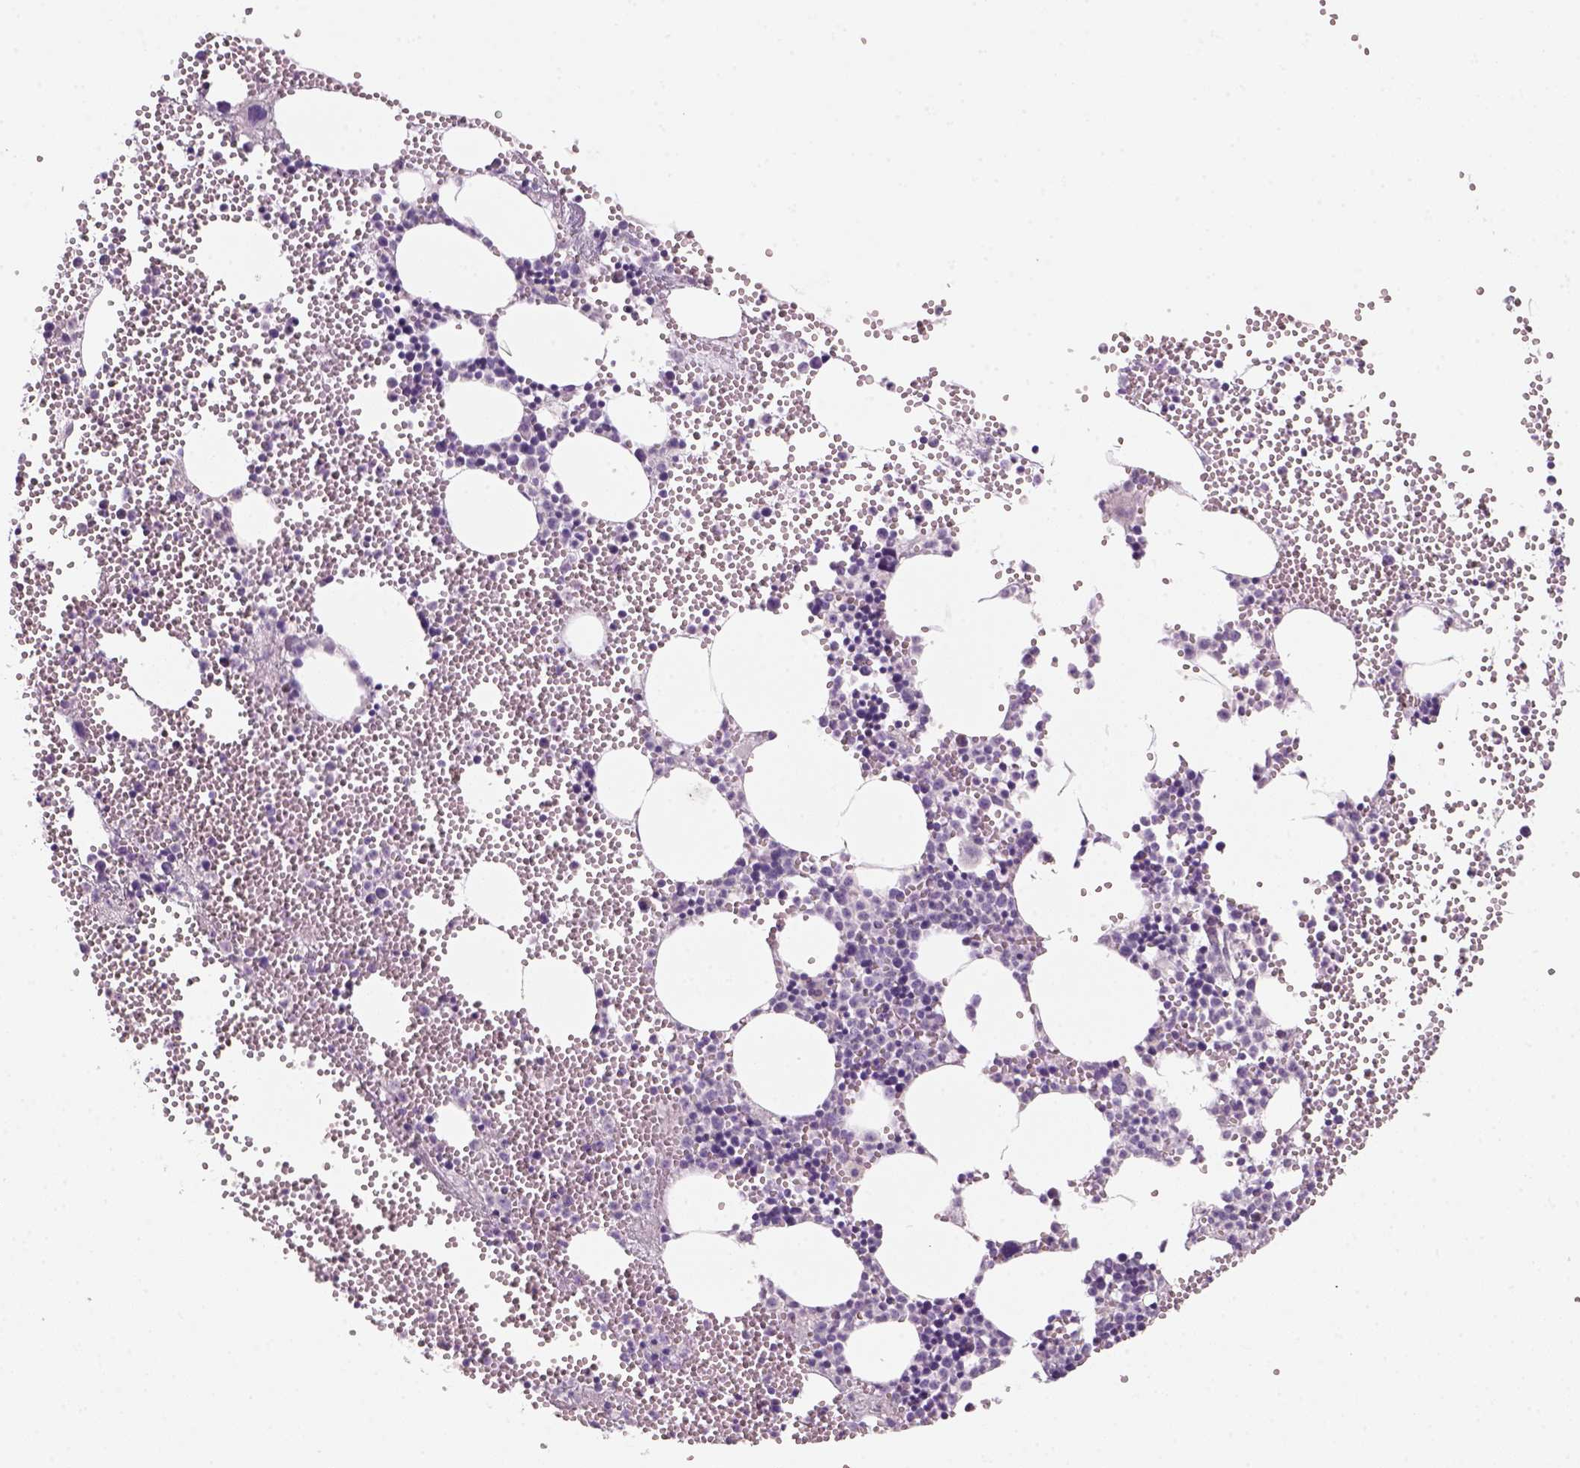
{"staining": {"intensity": "negative", "quantity": "none", "location": "none"}, "tissue": "bone marrow", "cell_type": "Hematopoietic cells", "image_type": "normal", "snomed": [{"axis": "morphology", "description": "Normal tissue, NOS"}, {"axis": "topography", "description": "Bone marrow"}], "caption": "Immunohistochemistry of benign bone marrow shows no positivity in hematopoietic cells. The staining was performed using DAB (3,3'-diaminobenzidine) to visualize the protein expression in brown, while the nuclei were stained in blue with hematoxylin (Magnification: 20x).", "gene": "KRT25", "patient": {"sex": "male", "age": 89}}